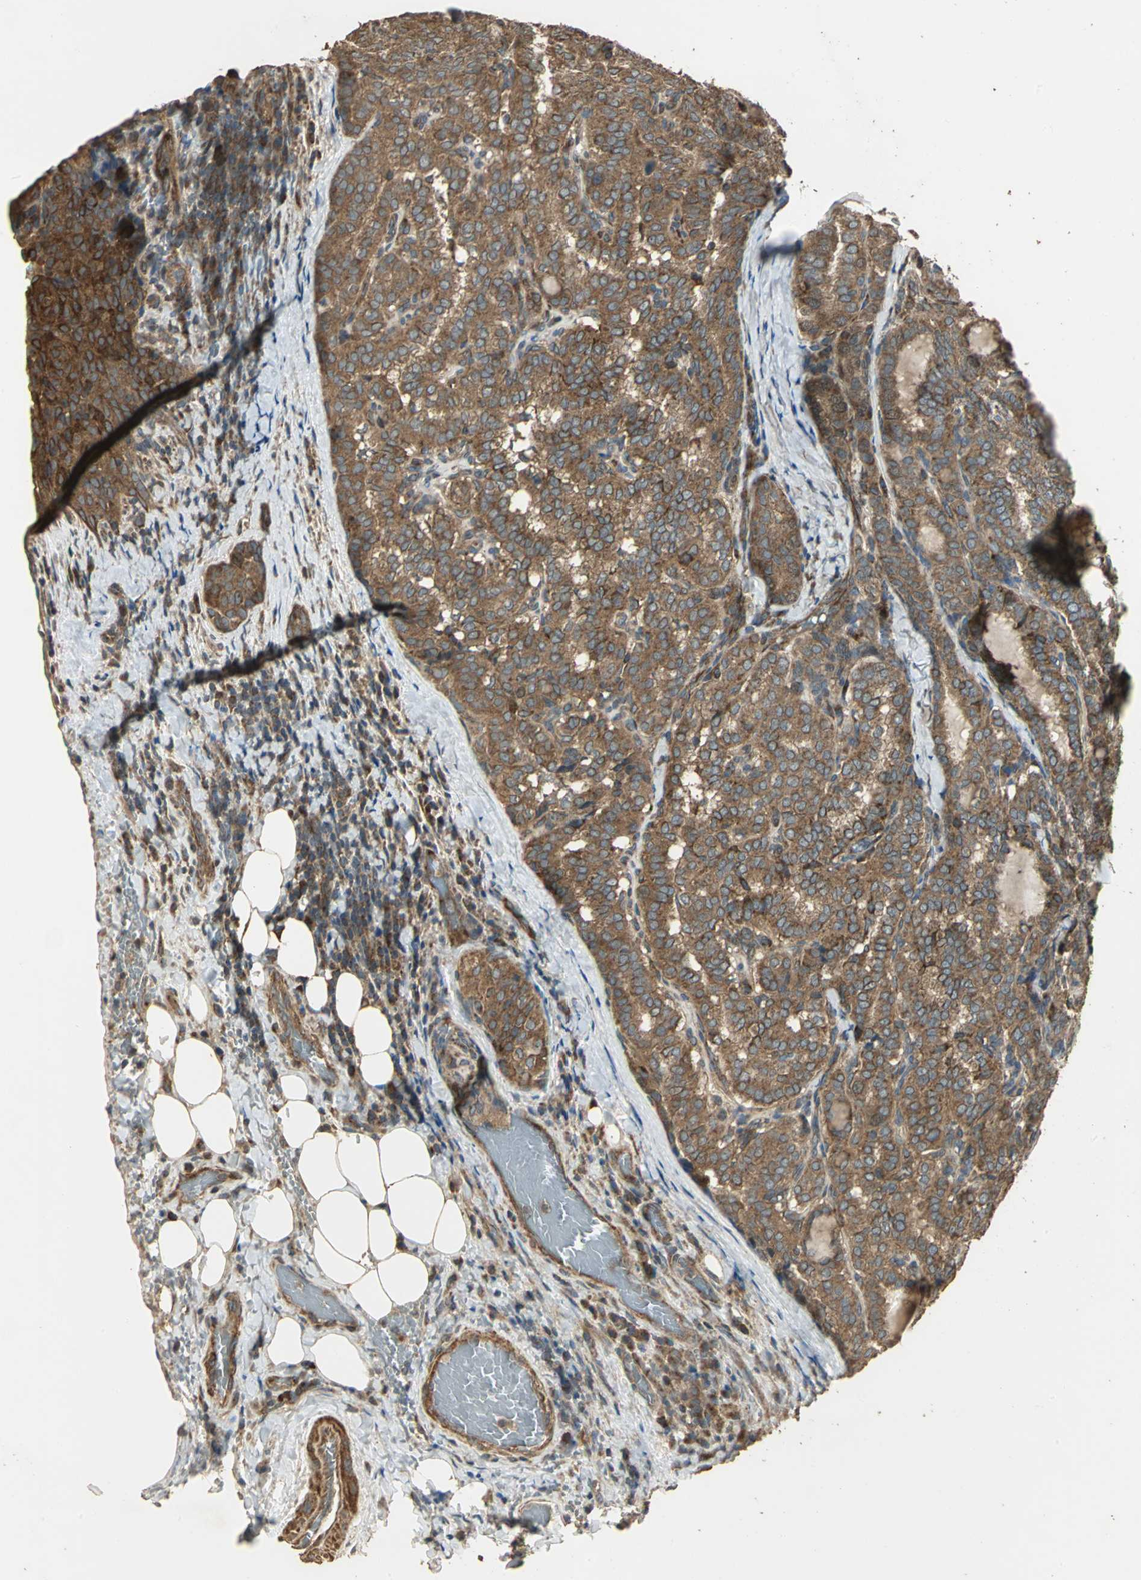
{"staining": {"intensity": "strong", "quantity": ">75%", "location": "cytoplasmic/membranous"}, "tissue": "thyroid cancer", "cell_type": "Tumor cells", "image_type": "cancer", "snomed": [{"axis": "morphology", "description": "Papillary adenocarcinoma, NOS"}, {"axis": "topography", "description": "Thyroid gland"}], "caption": "Immunohistochemistry (DAB) staining of human thyroid cancer (papillary adenocarcinoma) shows strong cytoplasmic/membranous protein positivity in approximately >75% of tumor cells. (DAB IHC with brightfield microscopy, high magnification).", "gene": "KANK1", "patient": {"sex": "female", "age": 30}}